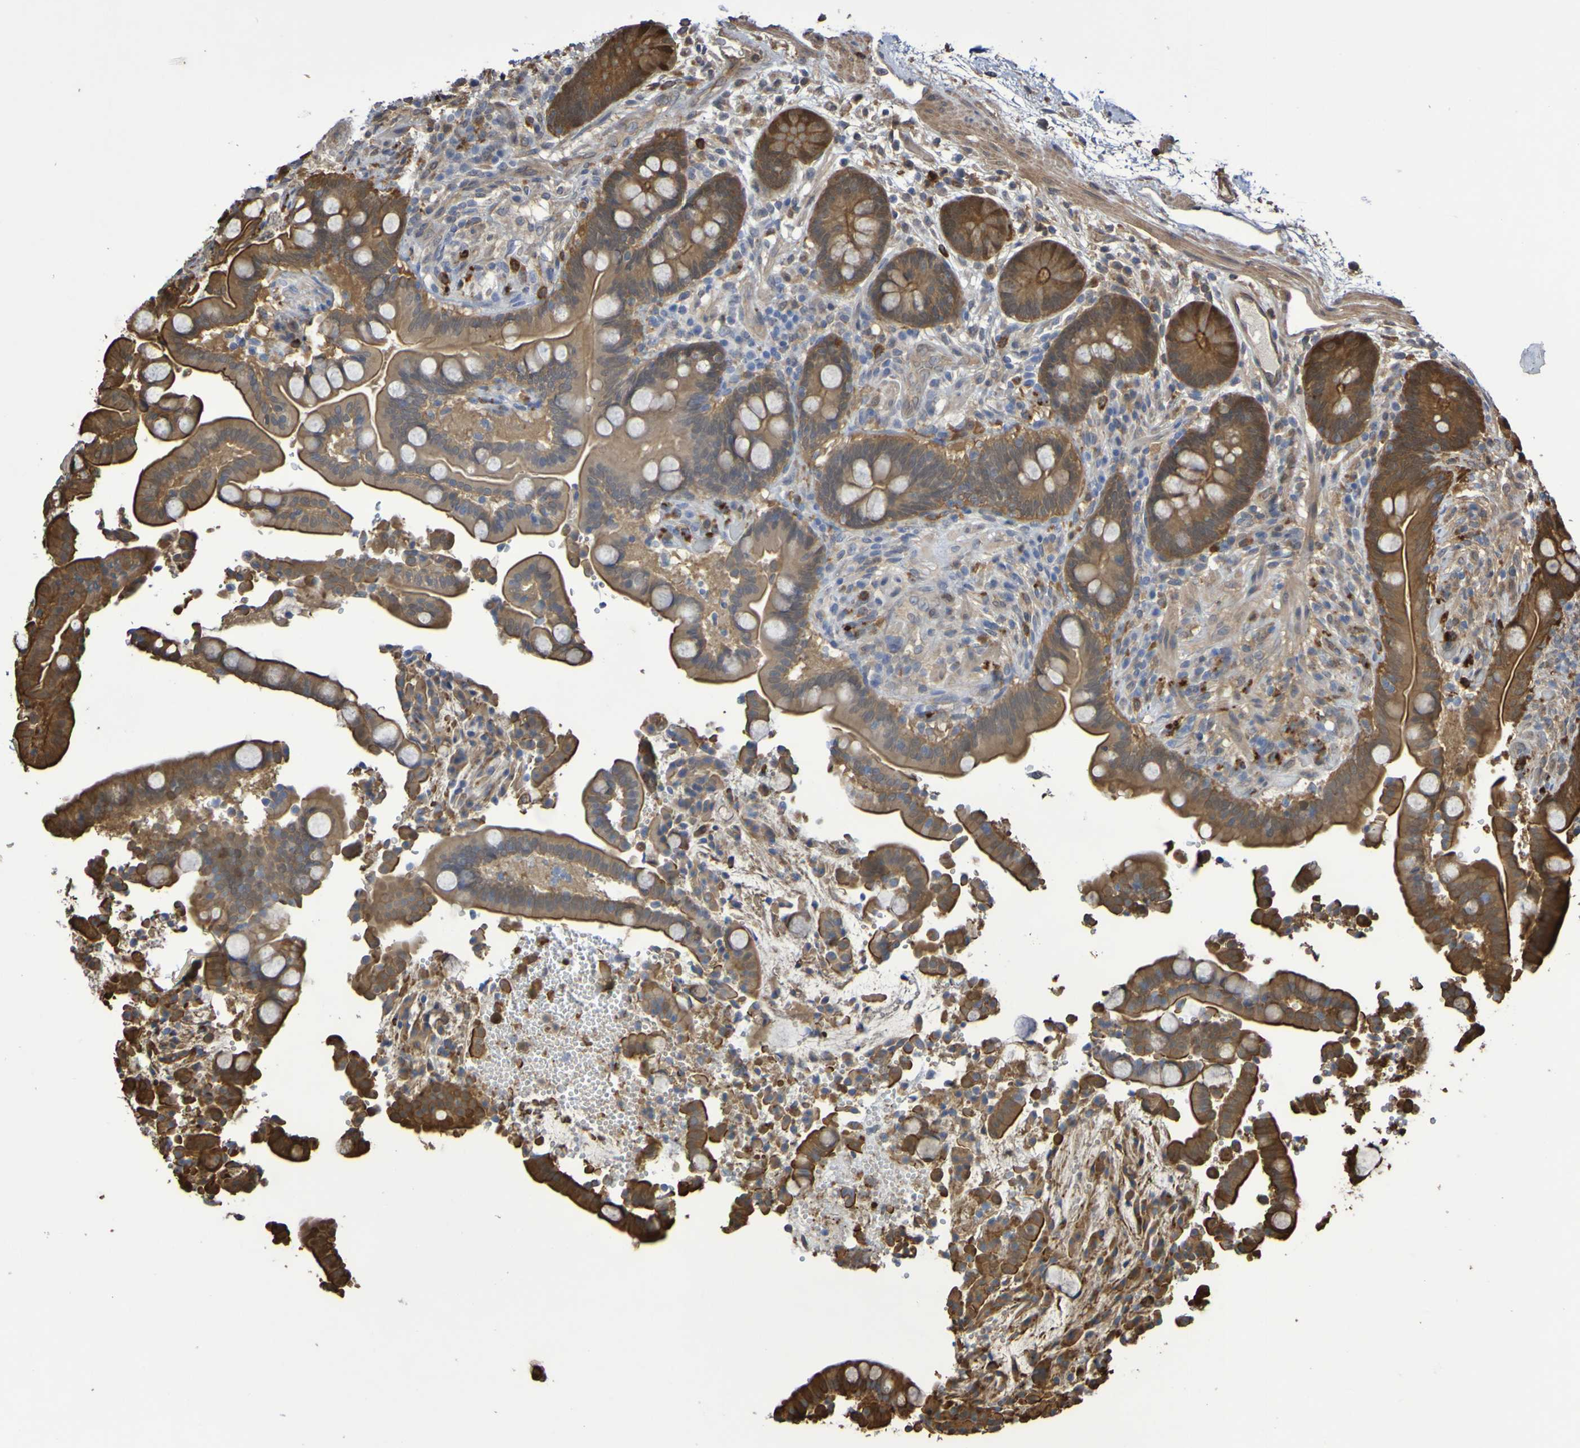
{"staining": {"intensity": "moderate", "quantity": ">75%", "location": "cytoplasmic/membranous"}, "tissue": "colon", "cell_type": "Endothelial cells", "image_type": "normal", "snomed": [{"axis": "morphology", "description": "Normal tissue, NOS"}, {"axis": "topography", "description": "Colon"}], "caption": "Immunohistochemistry (IHC) image of normal colon stained for a protein (brown), which shows medium levels of moderate cytoplasmic/membranous positivity in about >75% of endothelial cells.", "gene": "SERPINB6", "patient": {"sex": "male", "age": 73}}